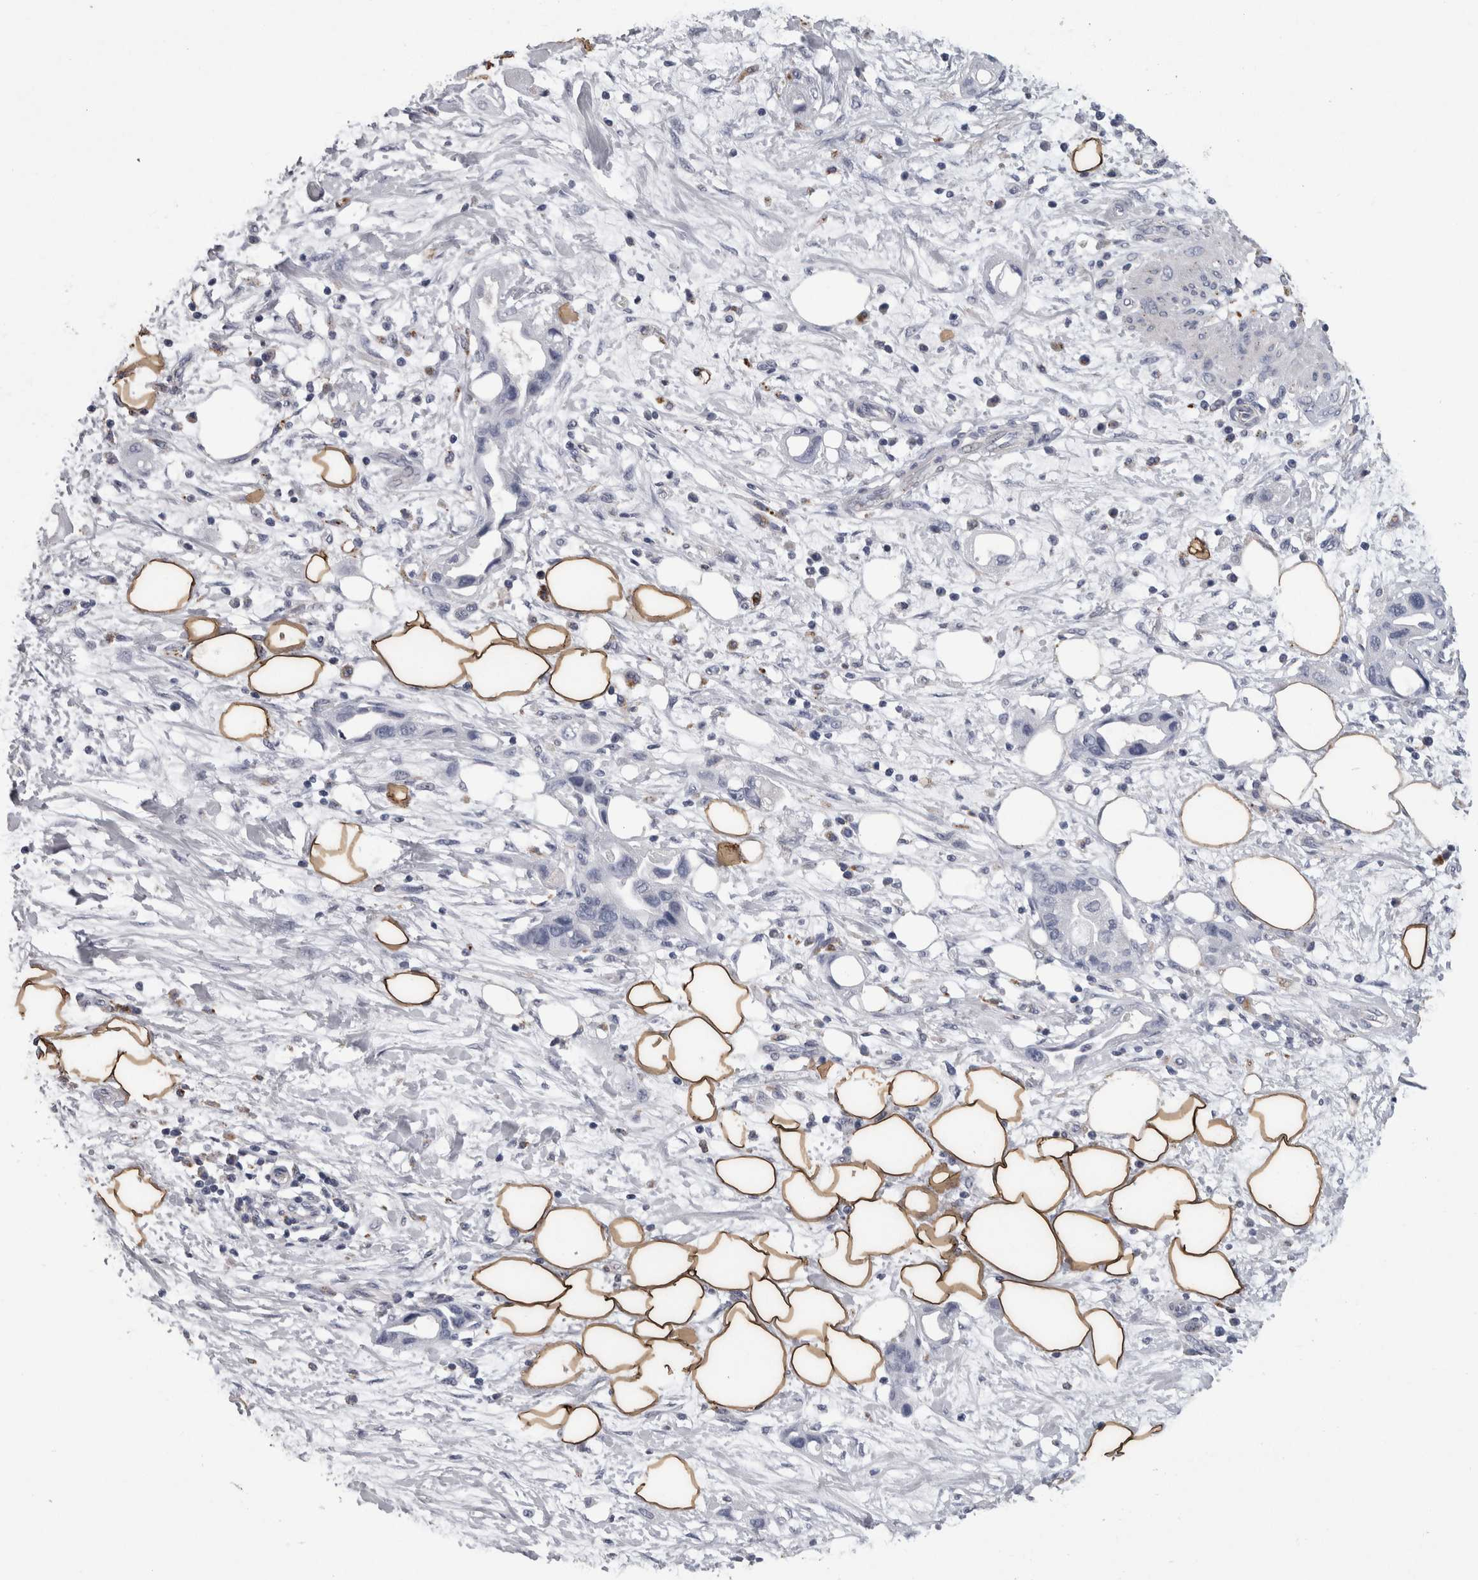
{"staining": {"intensity": "negative", "quantity": "none", "location": "none"}, "tissue": "pancreatic cancer", "cell_type": "Tumor cells", "image_type": "cancer", "snomed": [{"axis": "morphology", "description": "Adenocarcinoma, NOS"}, {"axis": "topography", "description": "Pancreas"}], "caption": "This is an IHC image of human pancreatic cancer. There is no staining in tumor cells.", "gene": "DPP7", "patient": {"sex": "female", "age": 57}}